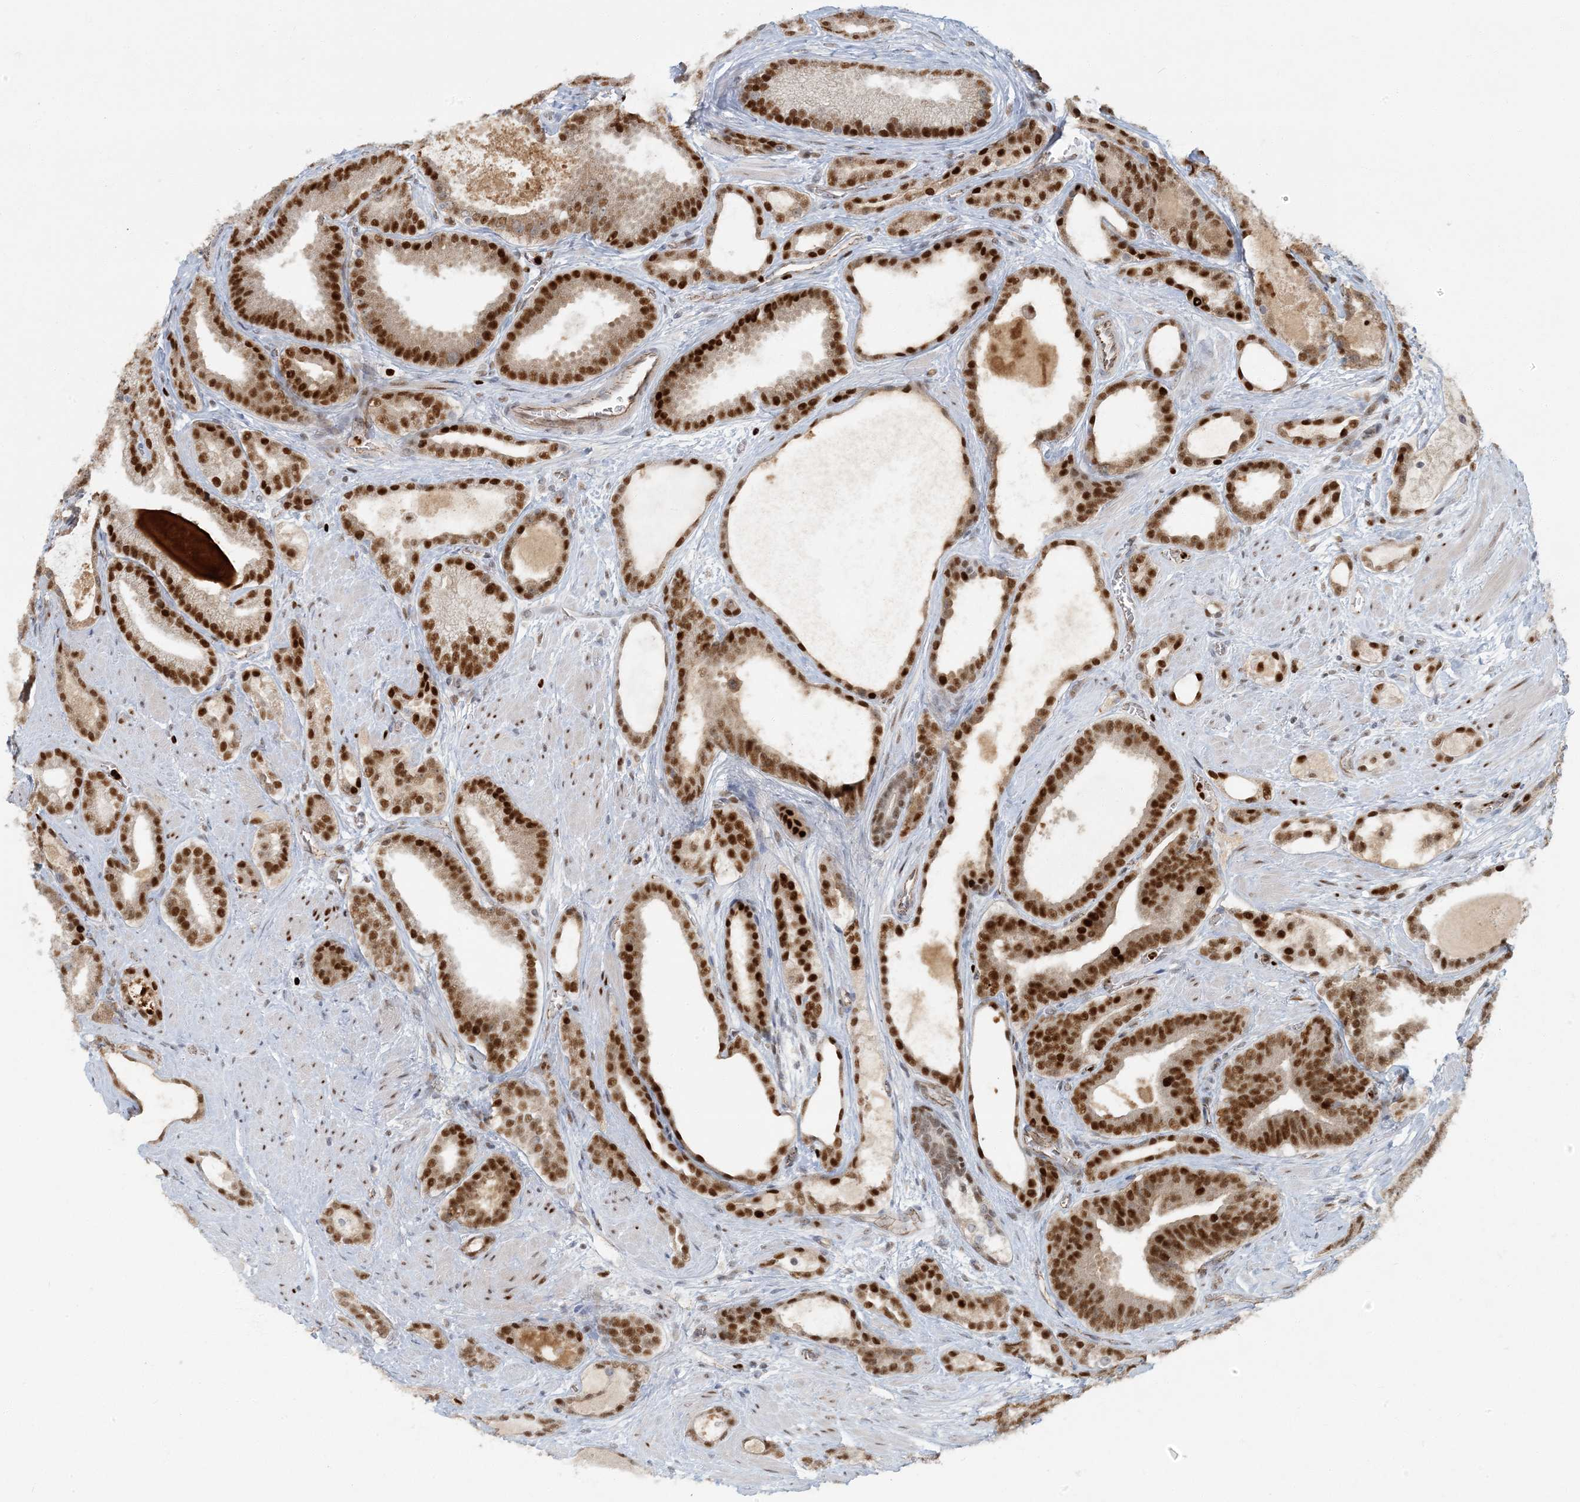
{"staining": {"intensity": "strong", "quantity": ">75%", "location": "nuclear"}, "tissue": "prostate cancer", "cell_type": "Tumor cells", "image_type": "cancer", "snomed": [{"axis": "morphology", "description": "Adenocarcinoma, High grade"}, {"axis": "topography", "description": "Prostate"}], "caption": "This is a photomicrograph of IHC staining of high-grade adenocarcinoma (prostate), which shows strong expression in the nuclear of tumor cells.", "gene": "AK9", "patient": {"sex": "male", "age": 60}}